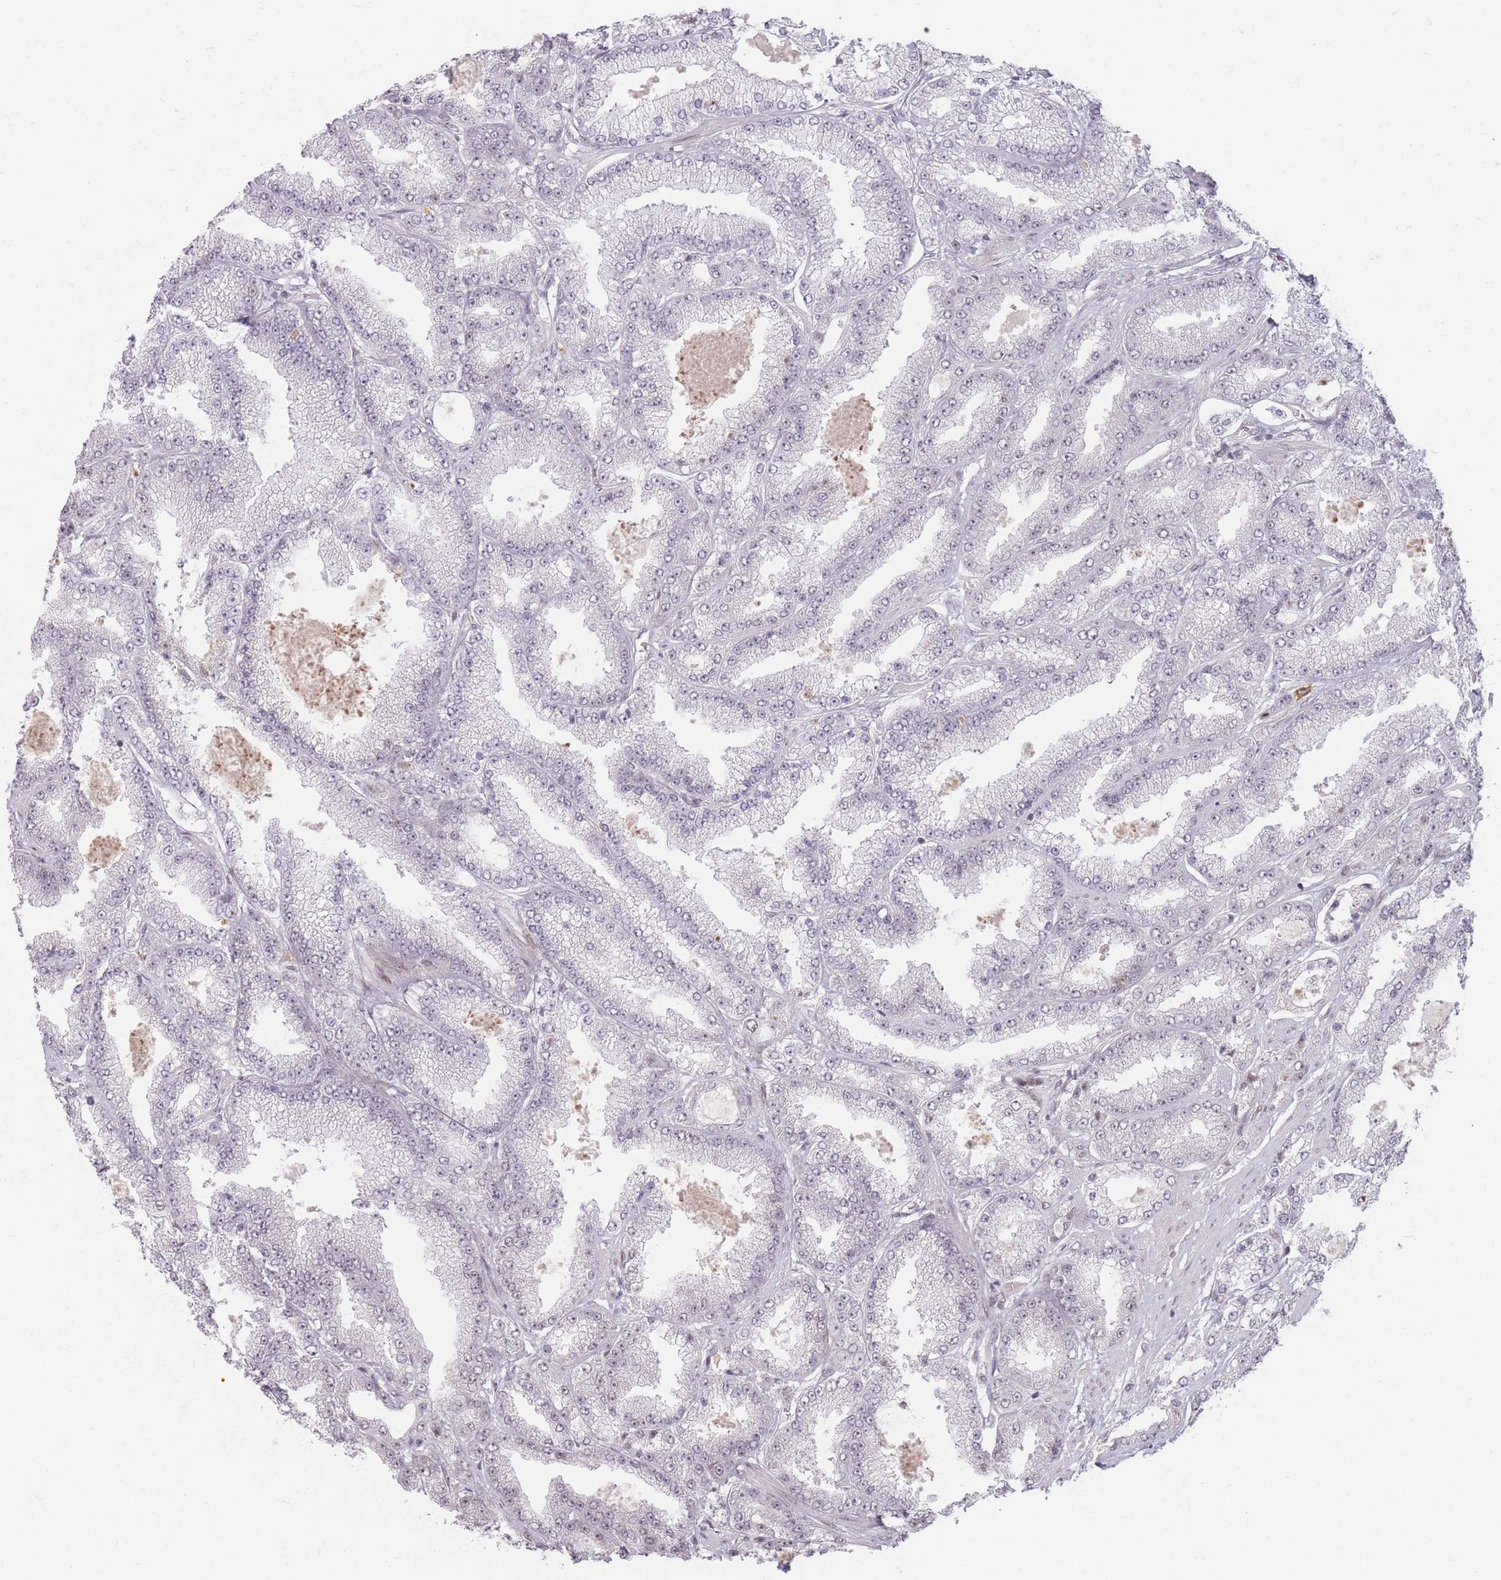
{"staining": {"intensity": "negative", "quantity": "none", "location": "none"}, "tissue": "prostate cancer", "cell_type": "Tumor cells", "image_type": "cancer", "snomed": [{"axis": "morphology", "description": "Adenocarcinoma, High grade"}, {"axis": "topography", "description": "Prostate"}], "caption": "IHC of adenocarcinoma (high-grade) (prostate) shows no expression in tumor cells. Nuclei are stained in blue.", "gene": "SUPT6H", "patient": {"sex": "male", "age": 68}}